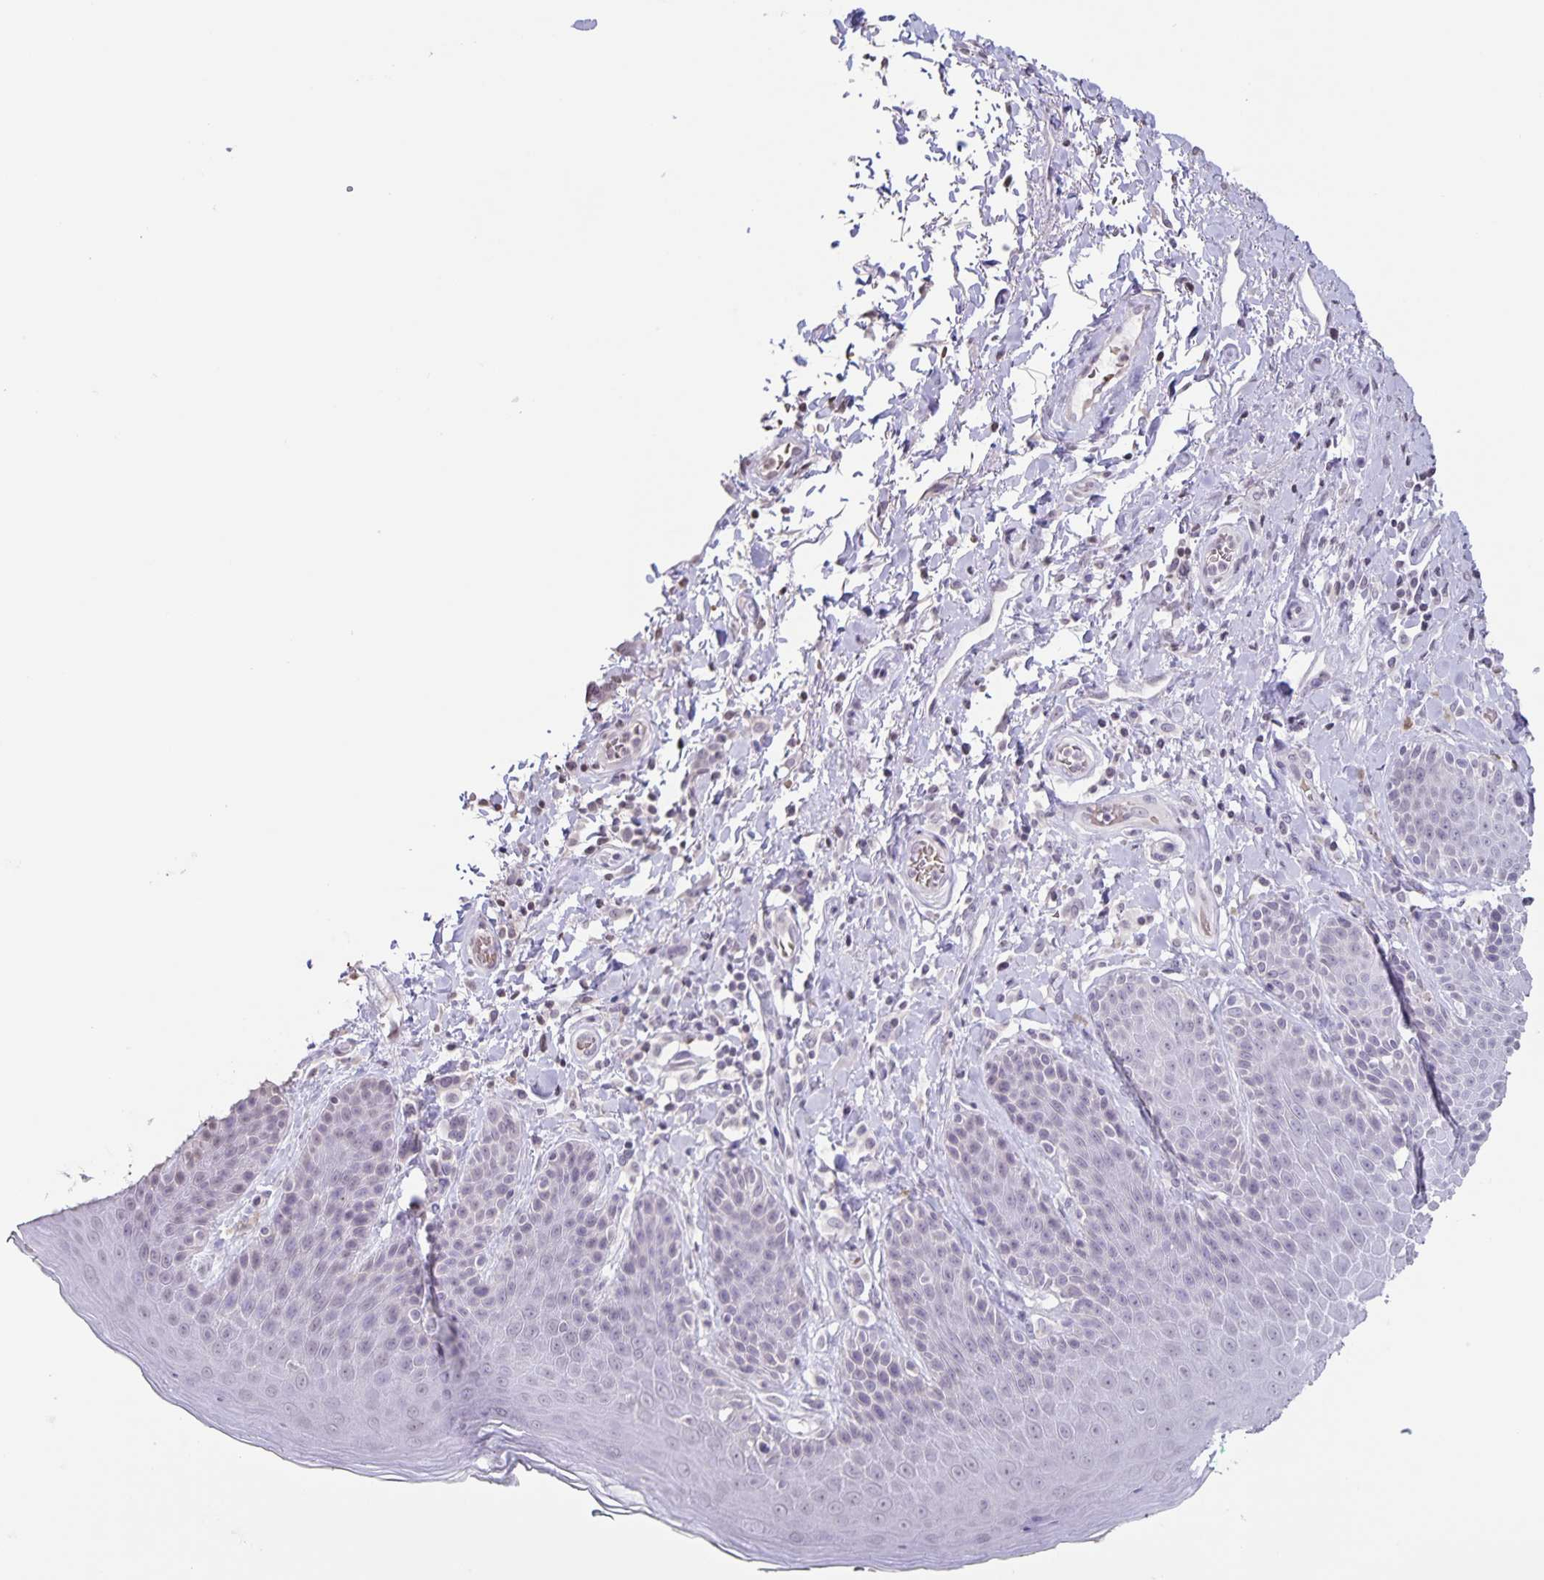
{"staining": {"intensity": "negative", "quantity": "none", "location": "none"}, "tissue": "skin", "cell_type": "Epidermal cells", "image_type": "normal", "snomed": [{"axis": "morphology", "description": "Normal tissue, NOS"}, {"axis": "topography", "description": "Anal"}, {"axis": "topography", "description": "Peripheral nerve tissue"}], "caption": "The histopathology image demonstrates no staining of epidermal cells in unremarkable skin.", "gene": "AQP4", "patient": {"sex": "male", "age": 51}}